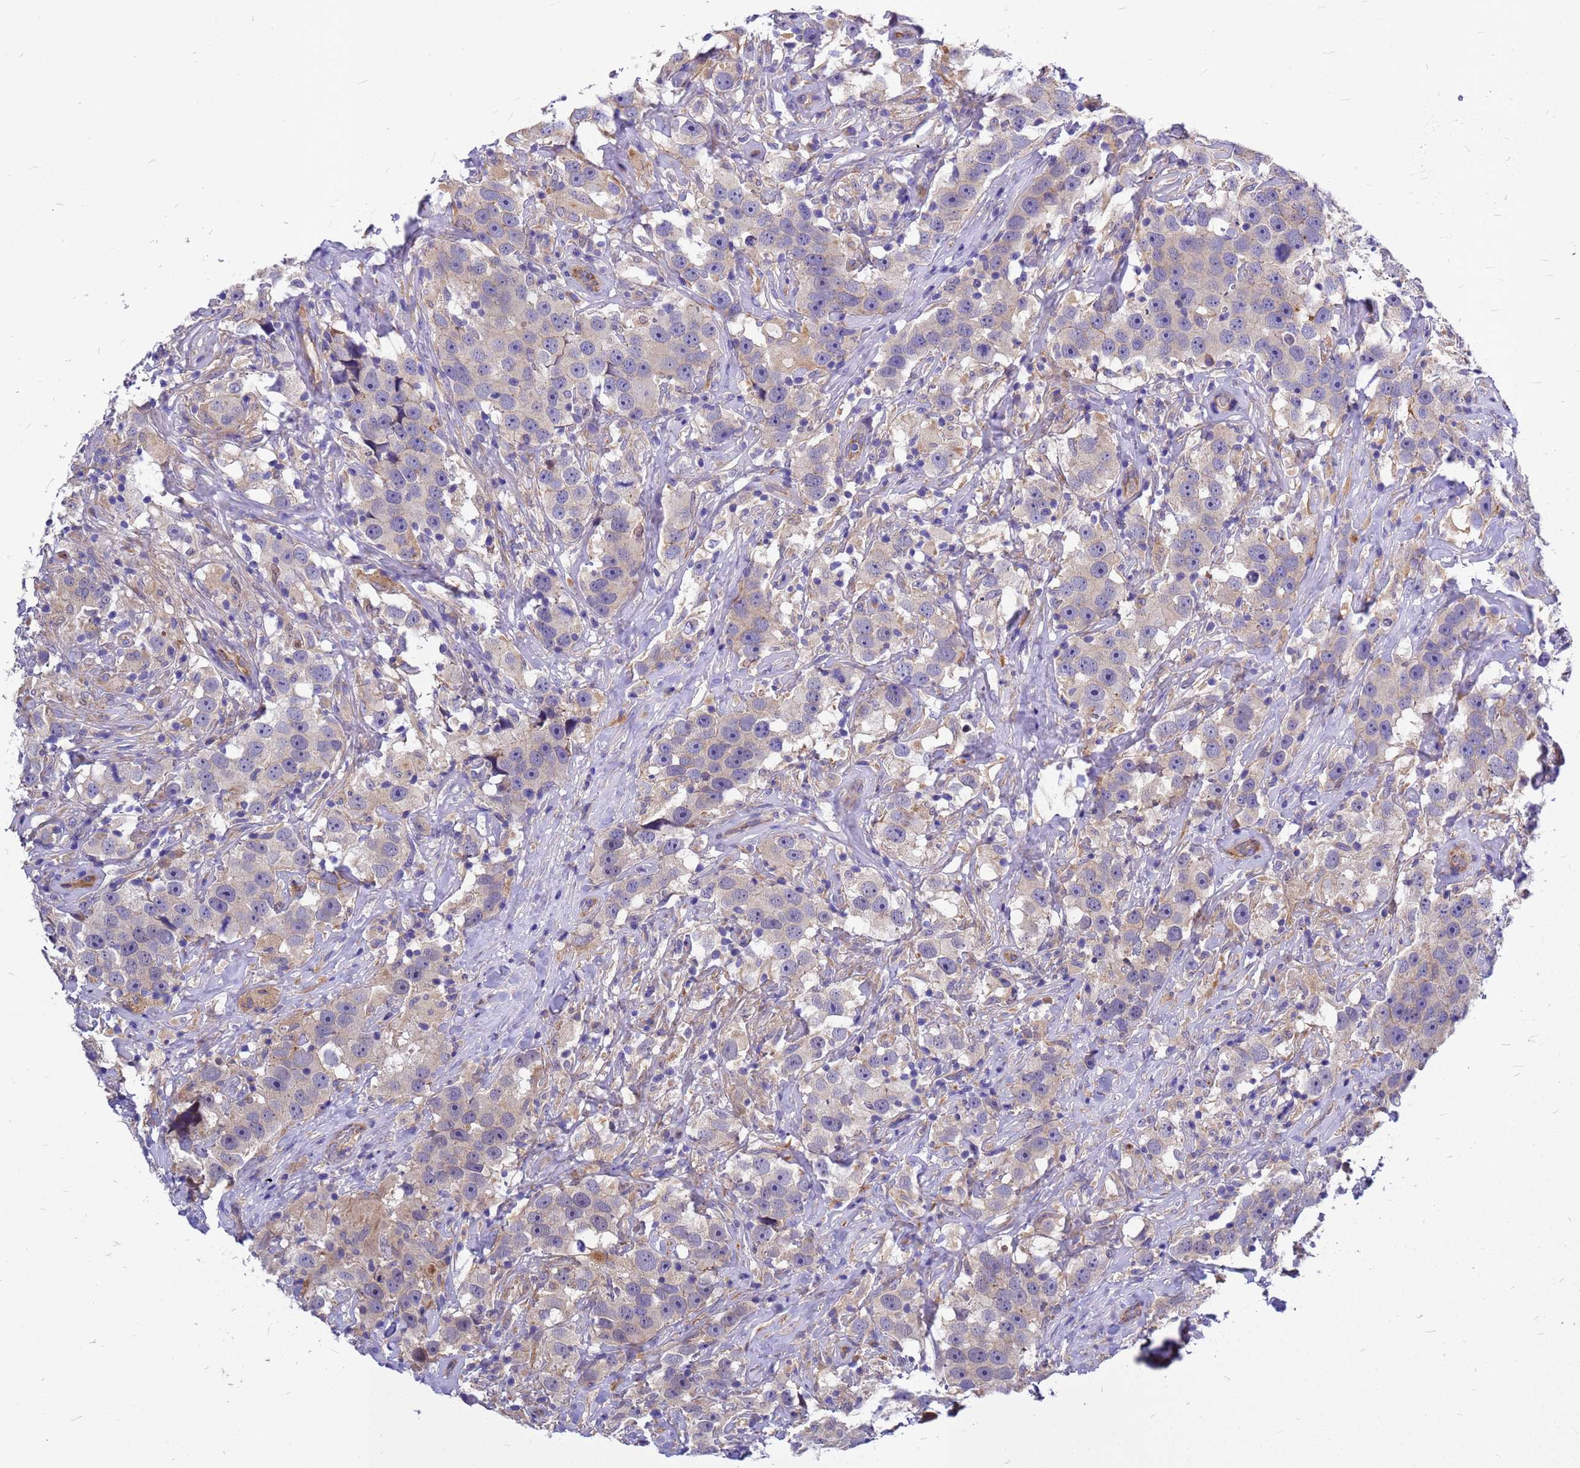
{"staining": {"intensity": "negative", "quantity": "none", "location": "none"}, "tissue": "testis cancer", "cell_type": "Tumor cells", "image_type": "cancer", "snomed": [{"axis": "morphology", "description": "Seminoma, NOS"}, {"axis": "topography", "description": "Testis"}], "caption": "IHC micrograph of testis seminoma stained for a protein (brown), which reveals no staining in tumor cells.", "gene": "FBXW5", "patient": {"sex": "male", "age": 49}}